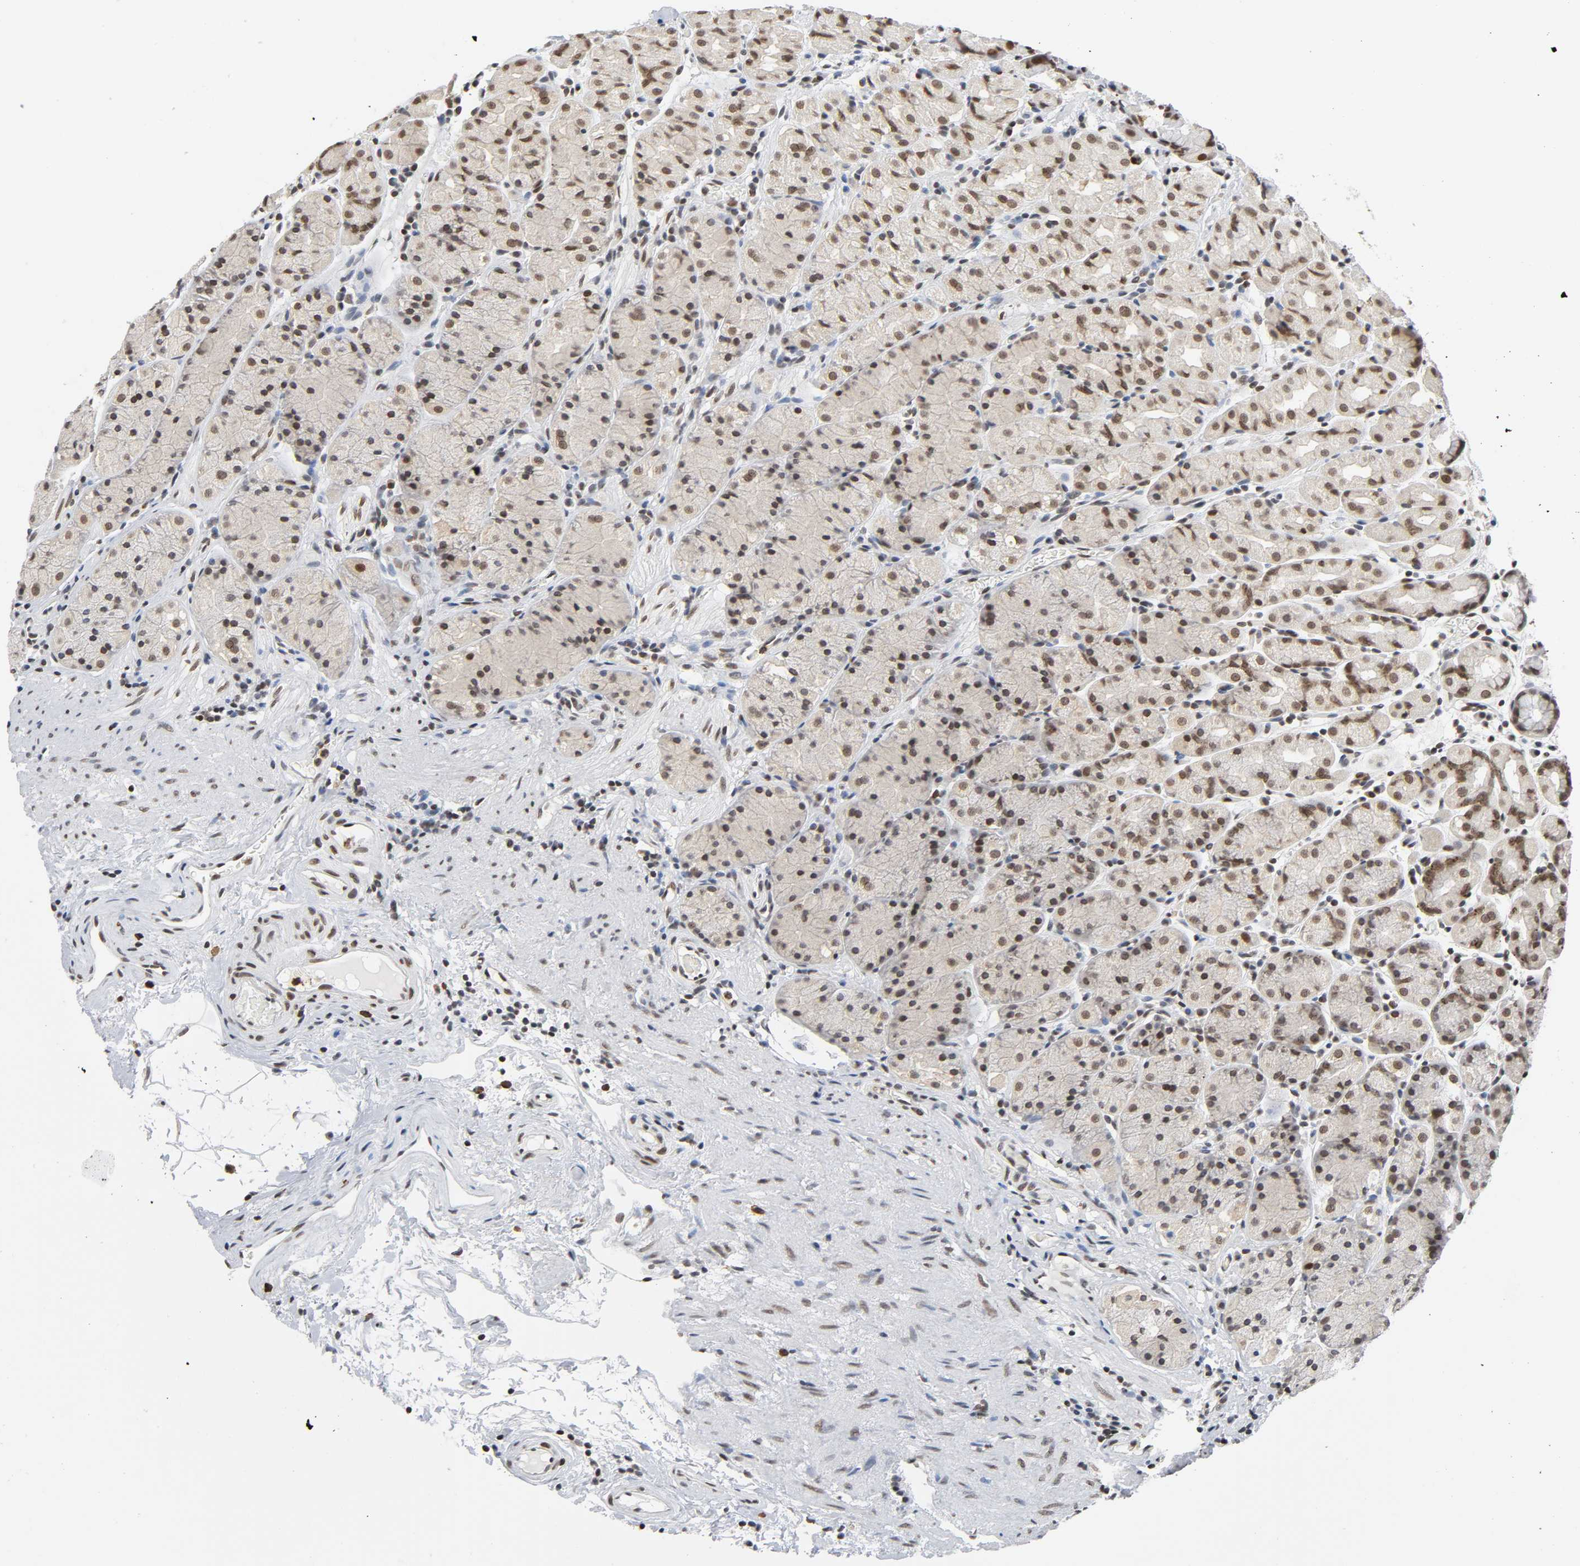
{"staining": {"intensity": "moderate", "quantity": ">75%", "location": "nuclear"}, "tissue": "stomach", "cell_type": "Glandular cells", "image_type": "normal", "snomed": [{"axis": "morphology", "description": "Normal tissue, NOS"}, {"axis": "topography", "description": "Stomach, lower"}], "caption": "Human stomach stained for a protein (brown) shows moderate nuclear positive staining in about >75% of glandular cells.", "gene": "SUMO1", "patient": {"sex": "male", "age": 56}}